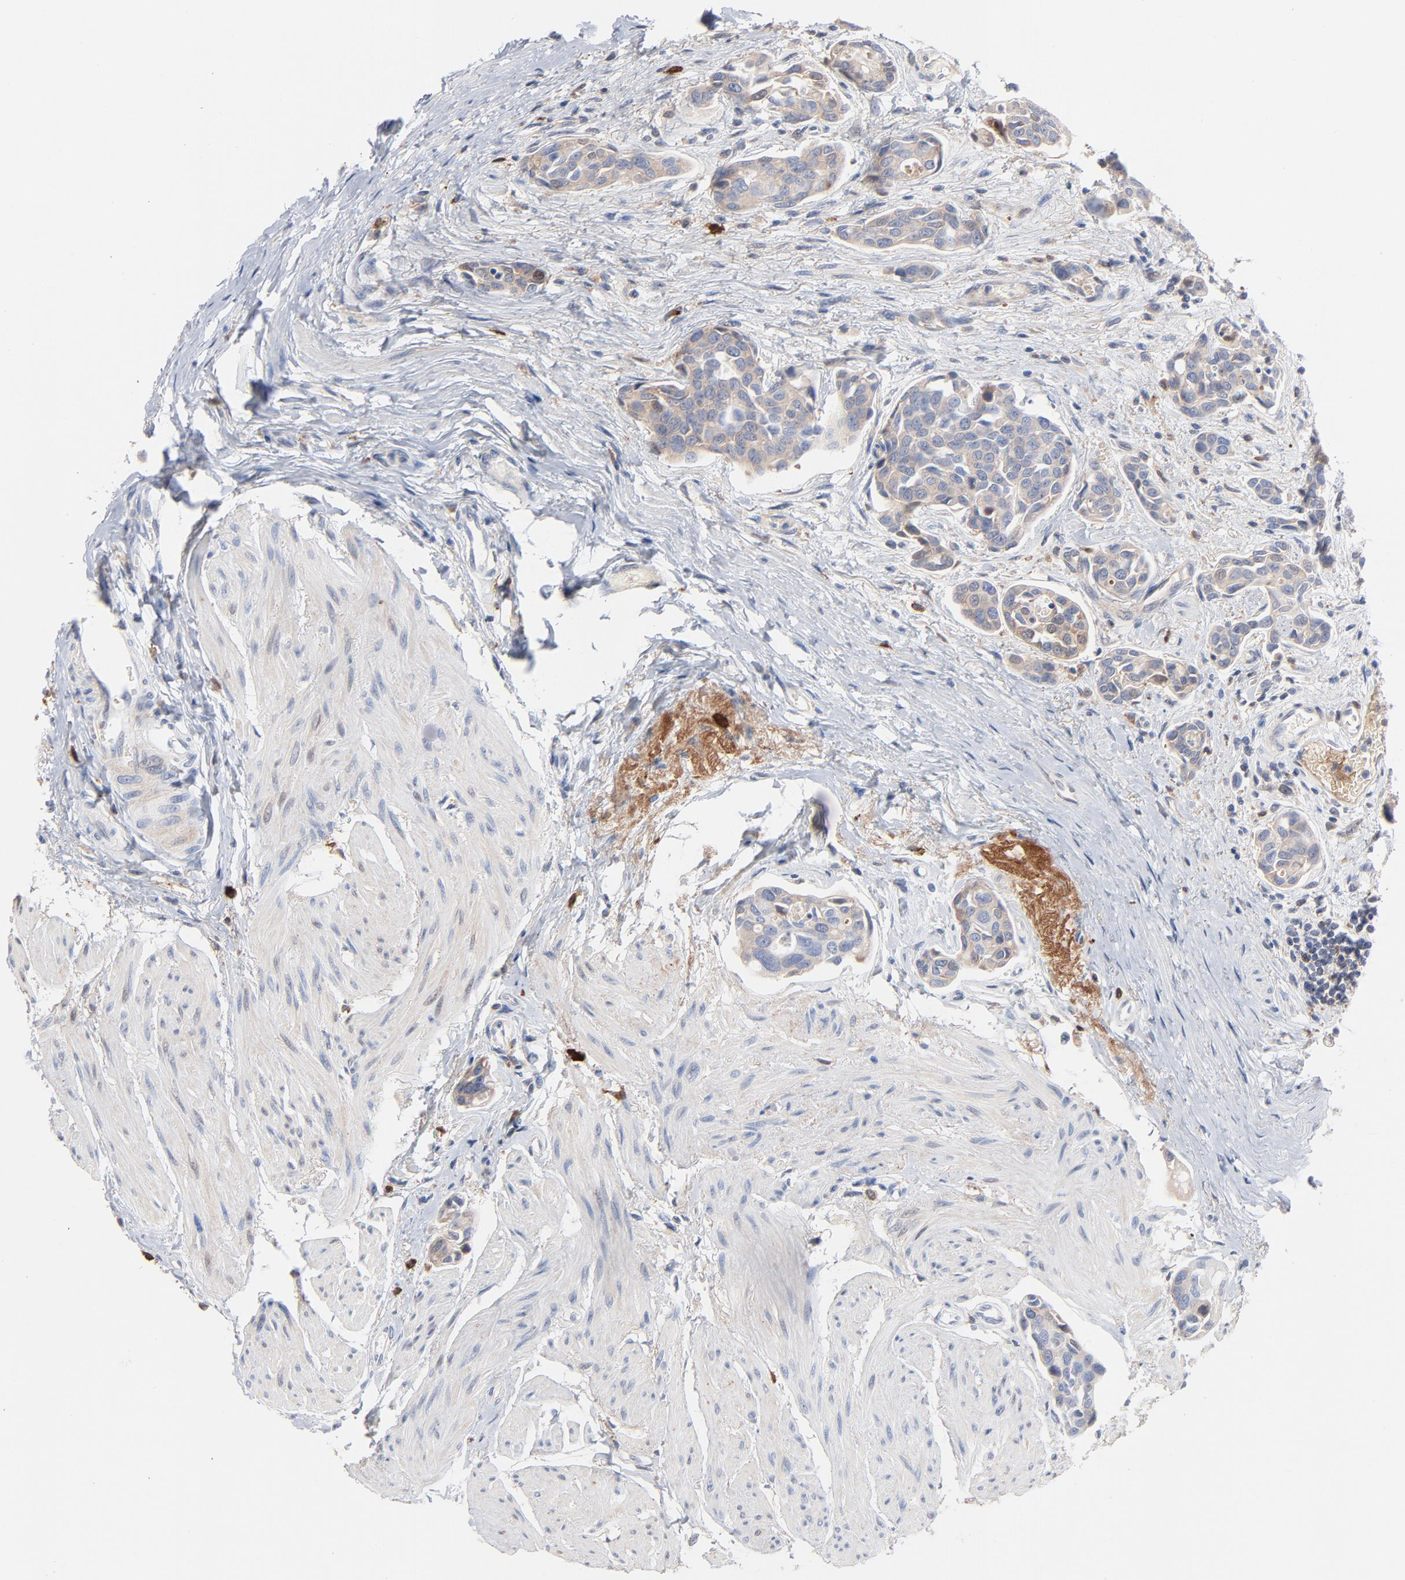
{"staining": {"intensity": "negative", "quantity": "none", "location": "none"}, "tissue": "urothelial cancer", "cell_type": "Tumor cells", "image_type": "cancer", "snomed": [{"axis": "morphology", "description": "Urothelial carcinoma, High grade"}, {"axis": "topography", "description": "Urinary bladder"}], "caption": "Immunohistochemistry (IHC) of human urothelial cancer demonstrates no staining in tumor cells.", "gene": "SERPINA4", "patient": {"sex": "male", "age": 78}}